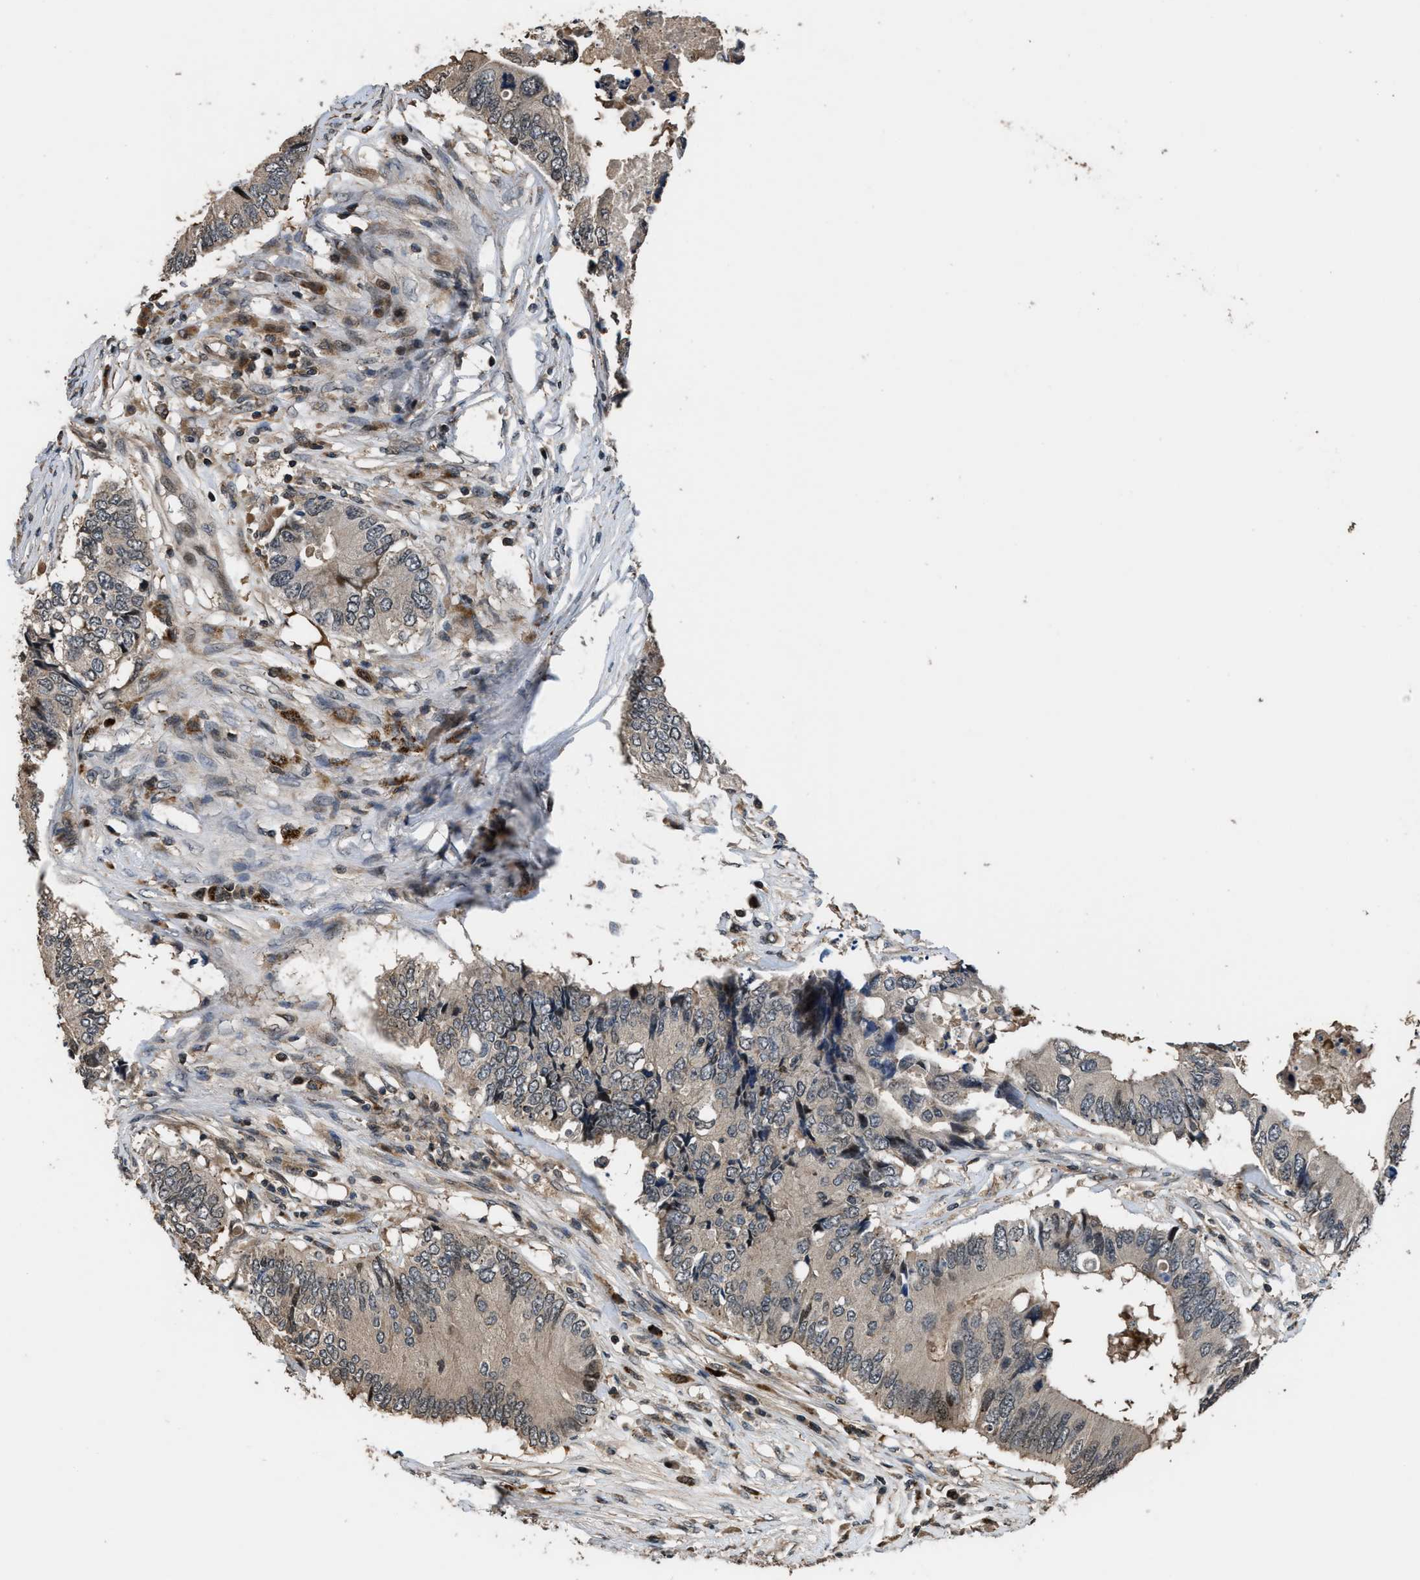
{"staining": {"intensity": "weak", "quantity": ">75%", "location": "cytoplasmic/membranous"}, "tissue": "colorectal cancer", "cell_type": "Tumor cells", "image_type": "cancer", "snomed": [{"axis": "morphology", "description": "Adenocarcinoma, NOS"}, {"axis": "topography", "description": "Colon"}], "caption": "Colorectal cancer tissue reveals weak cytoplasmic/membranous expression in about >75% of tumor cells, visualized by immunohistochemistry. The protein is stained brown, and the nuclei are stained in blue (DAB IHC with brightfield microscopy, high magnification).", "gene": "CTBS", "patient": {"sex": "male", "age": 71}}